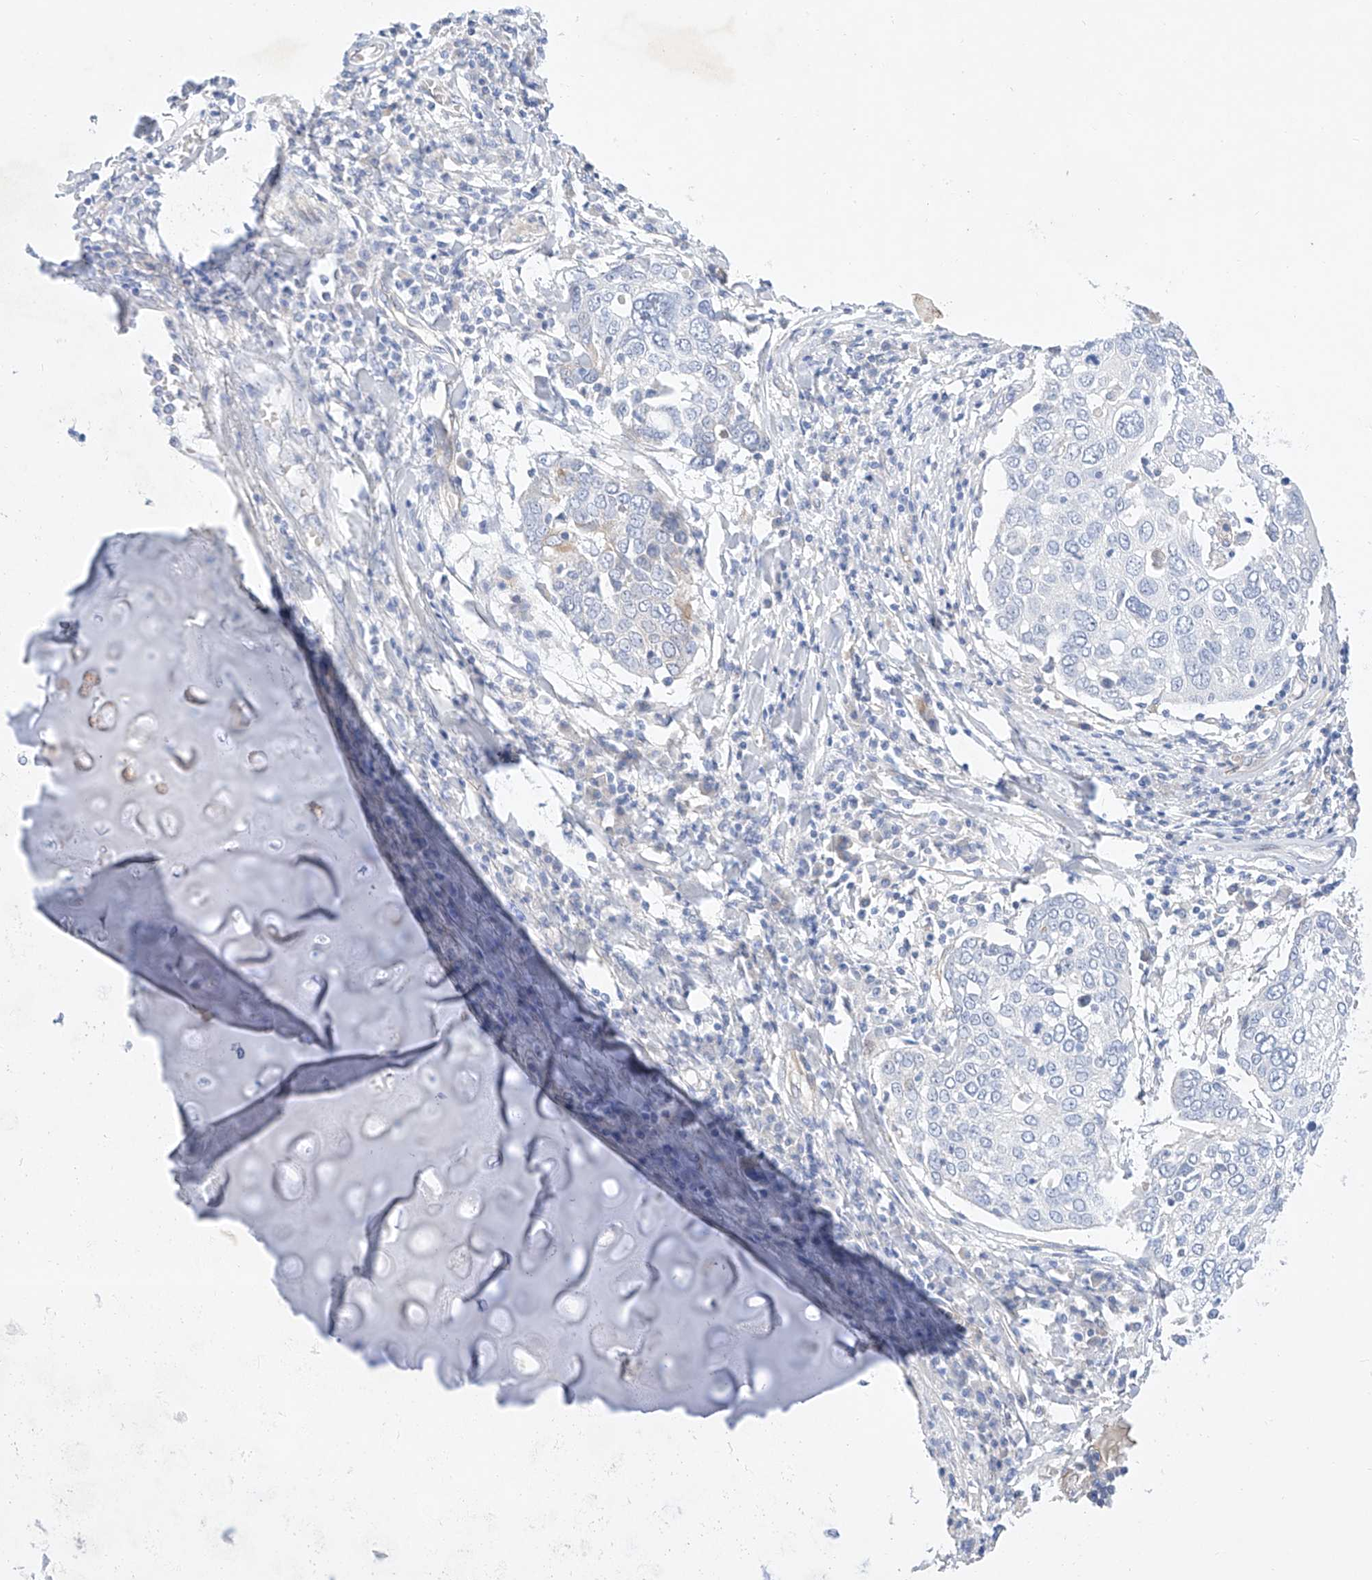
{"staining": {"intensity": "negative", "quantity": "none", "location": "none"}, "tissue": "lung cancer", "cell_type": "Tumor cells", "image_type": "cancer", "snomed": [{"axis": "morphology", "description": "Squamous cell carcinoma, NOS"}, {"axis": "topography", "description": "Lung"}], "caption": "This photomicrograph is of lung cancer (squamous cell carcinoma) stained with immunohistochemistry (IHC) to label a protein in brown with the nuclei are counter-stained blue. There is no expression in tumor cells.", "gene": "SBSPON", "patient": {"sex": "male", "age": 65}}